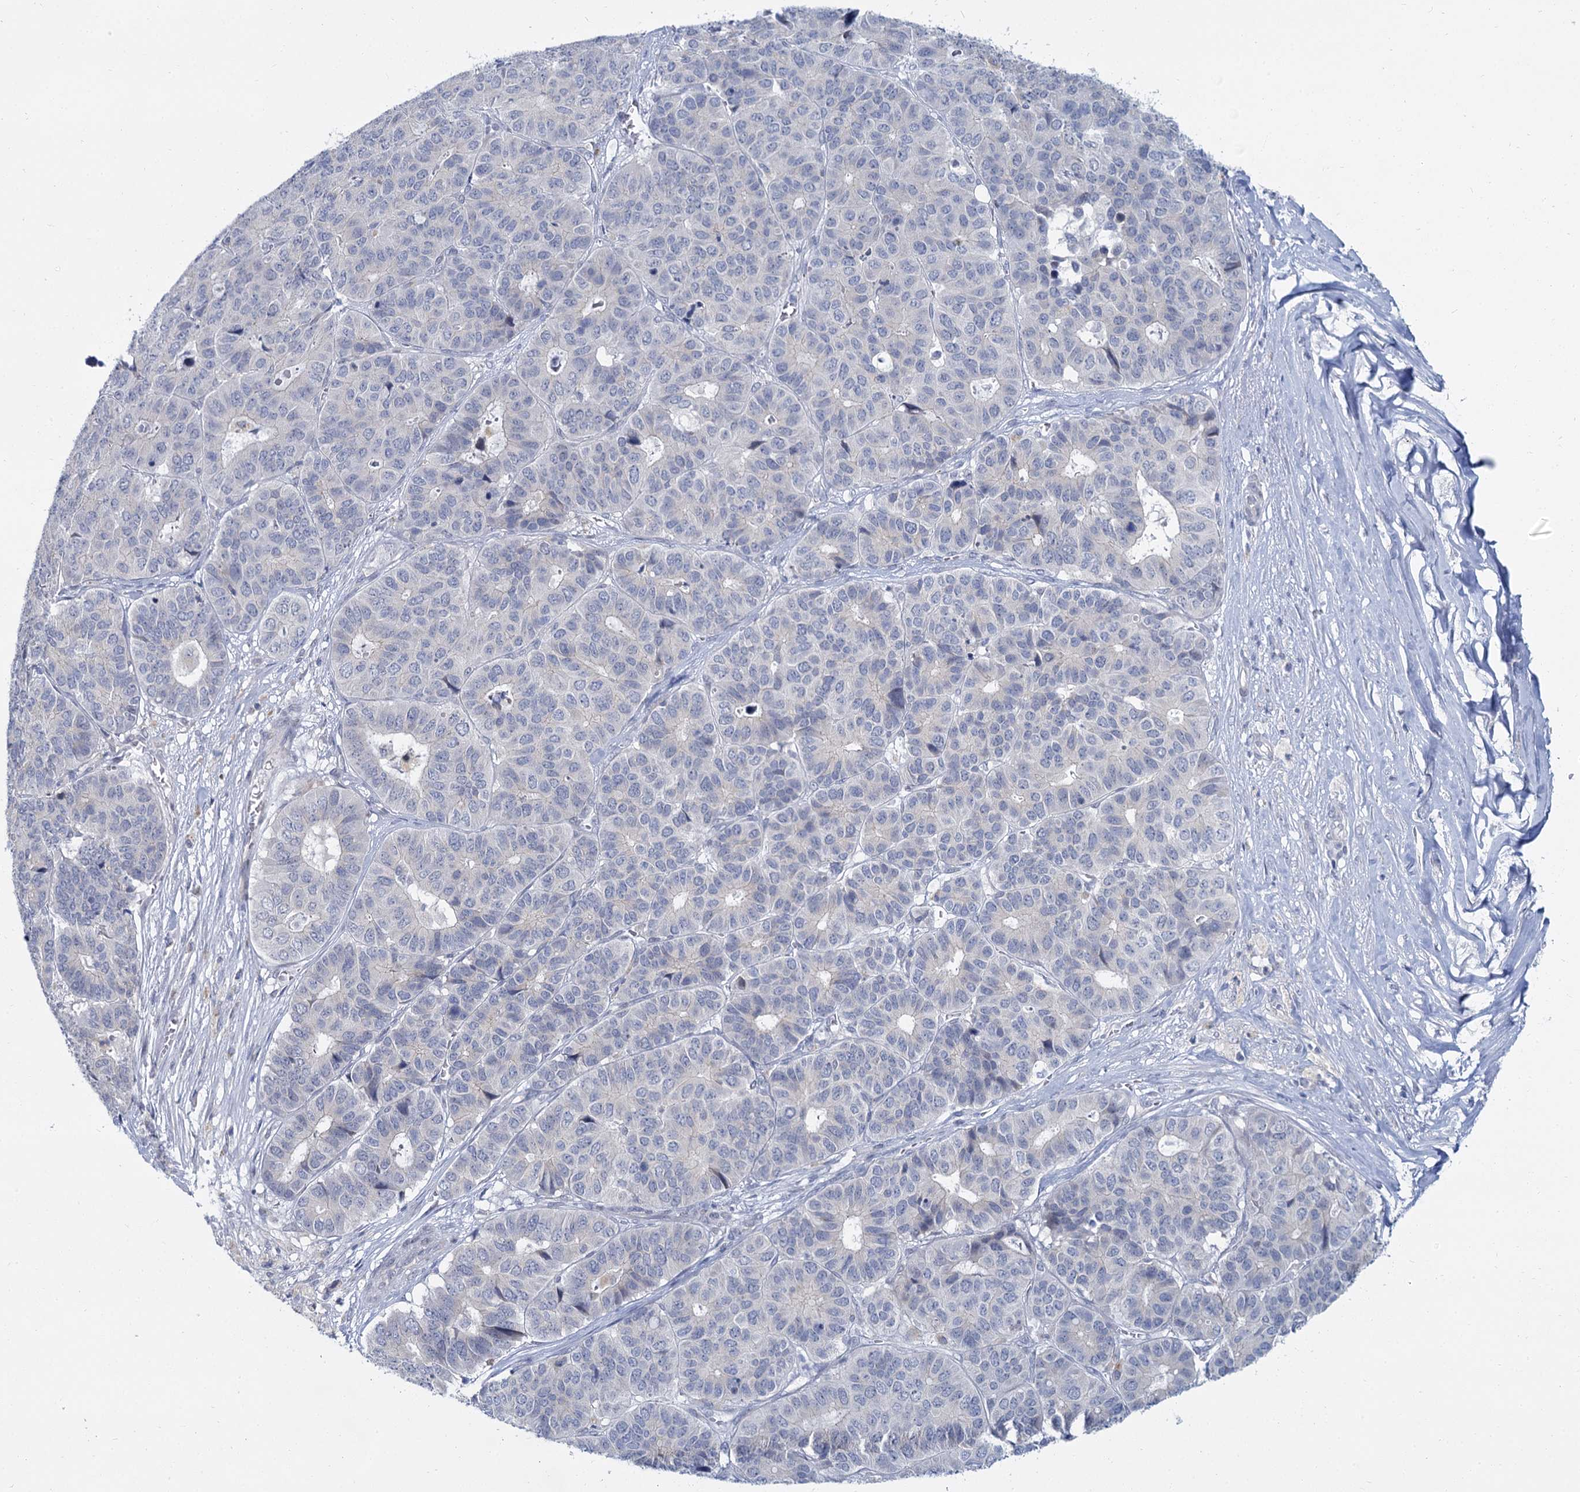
{"staining": {"intensity": "negative", "quantity": "none", "location": "none"}, "tissue": "pancreatic cancer", "cell_type": "Tumor cells", "image_type": "cancer", "snomed": [{"axis": "morphology", "description": "Adenocarcinoma, NOS"}, {"axis": "topography", "description": "Pancreas"}], "caption": "This is an immunohistochemistry (IHC) micrograph of pancreatic adenocarcinoma. There is no expression in tumor cells.", "gene": "ACRBP", "patient": {"sex": "male", "age": 50}}